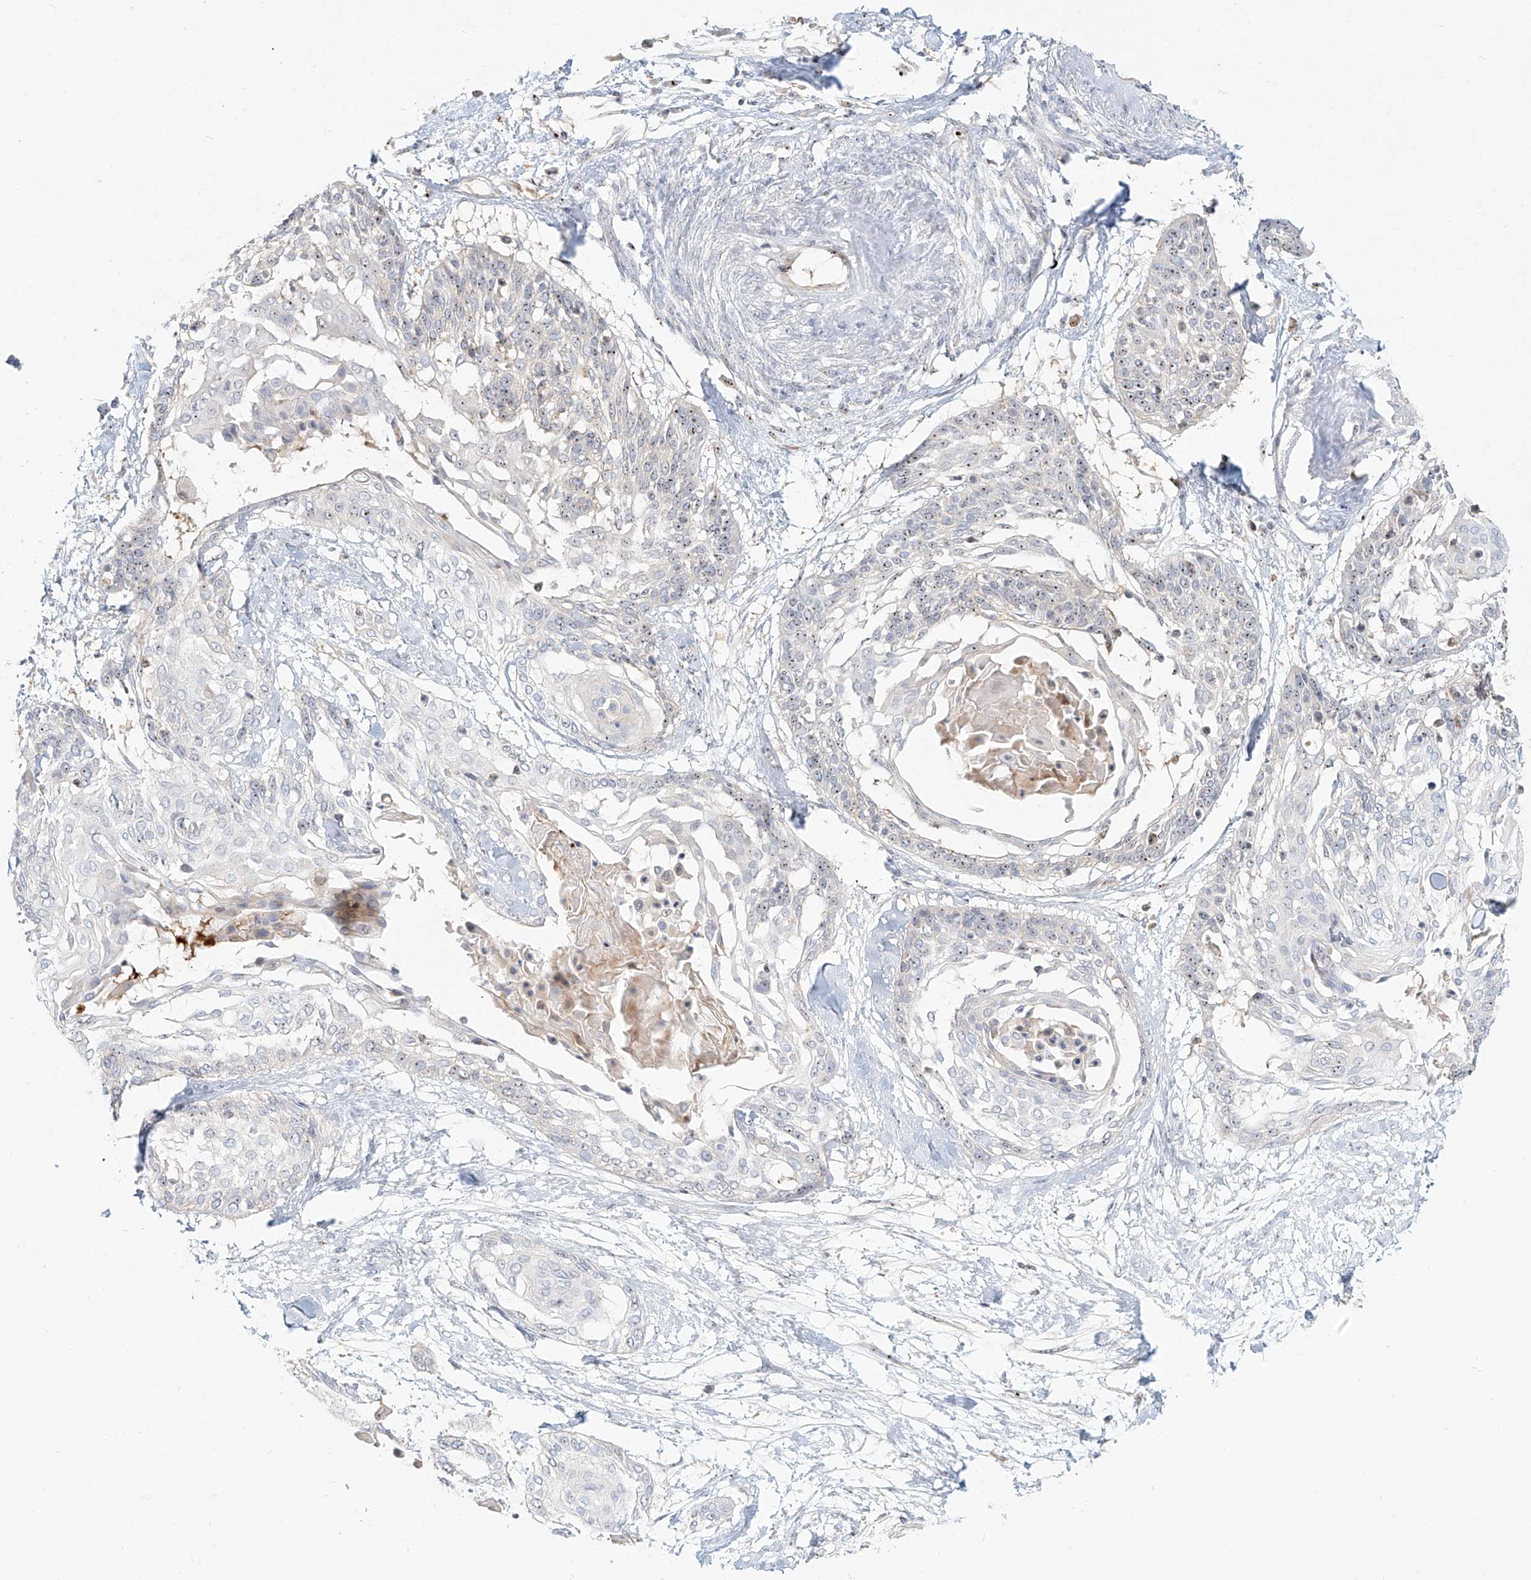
{"staining": {"intensity": "weak", "quantity": "<25%", "location": "nuclear"}, "tissue": "cervical cancer", "cell_type": "Tumor cells", "image_type": "cancer", "snomed": [{"axis": "morphology", "description": "Squamous cell carcinoma, NOS"}, {"axis": "topography", "description": "Cervix"}], "caption": "Immunohistochemical staining of squamous cell carcinoma (cervical) reveals no significant expression in tumor cells.", "gene": "BYSL", "patient": {"sex": "female", "age": 57}}